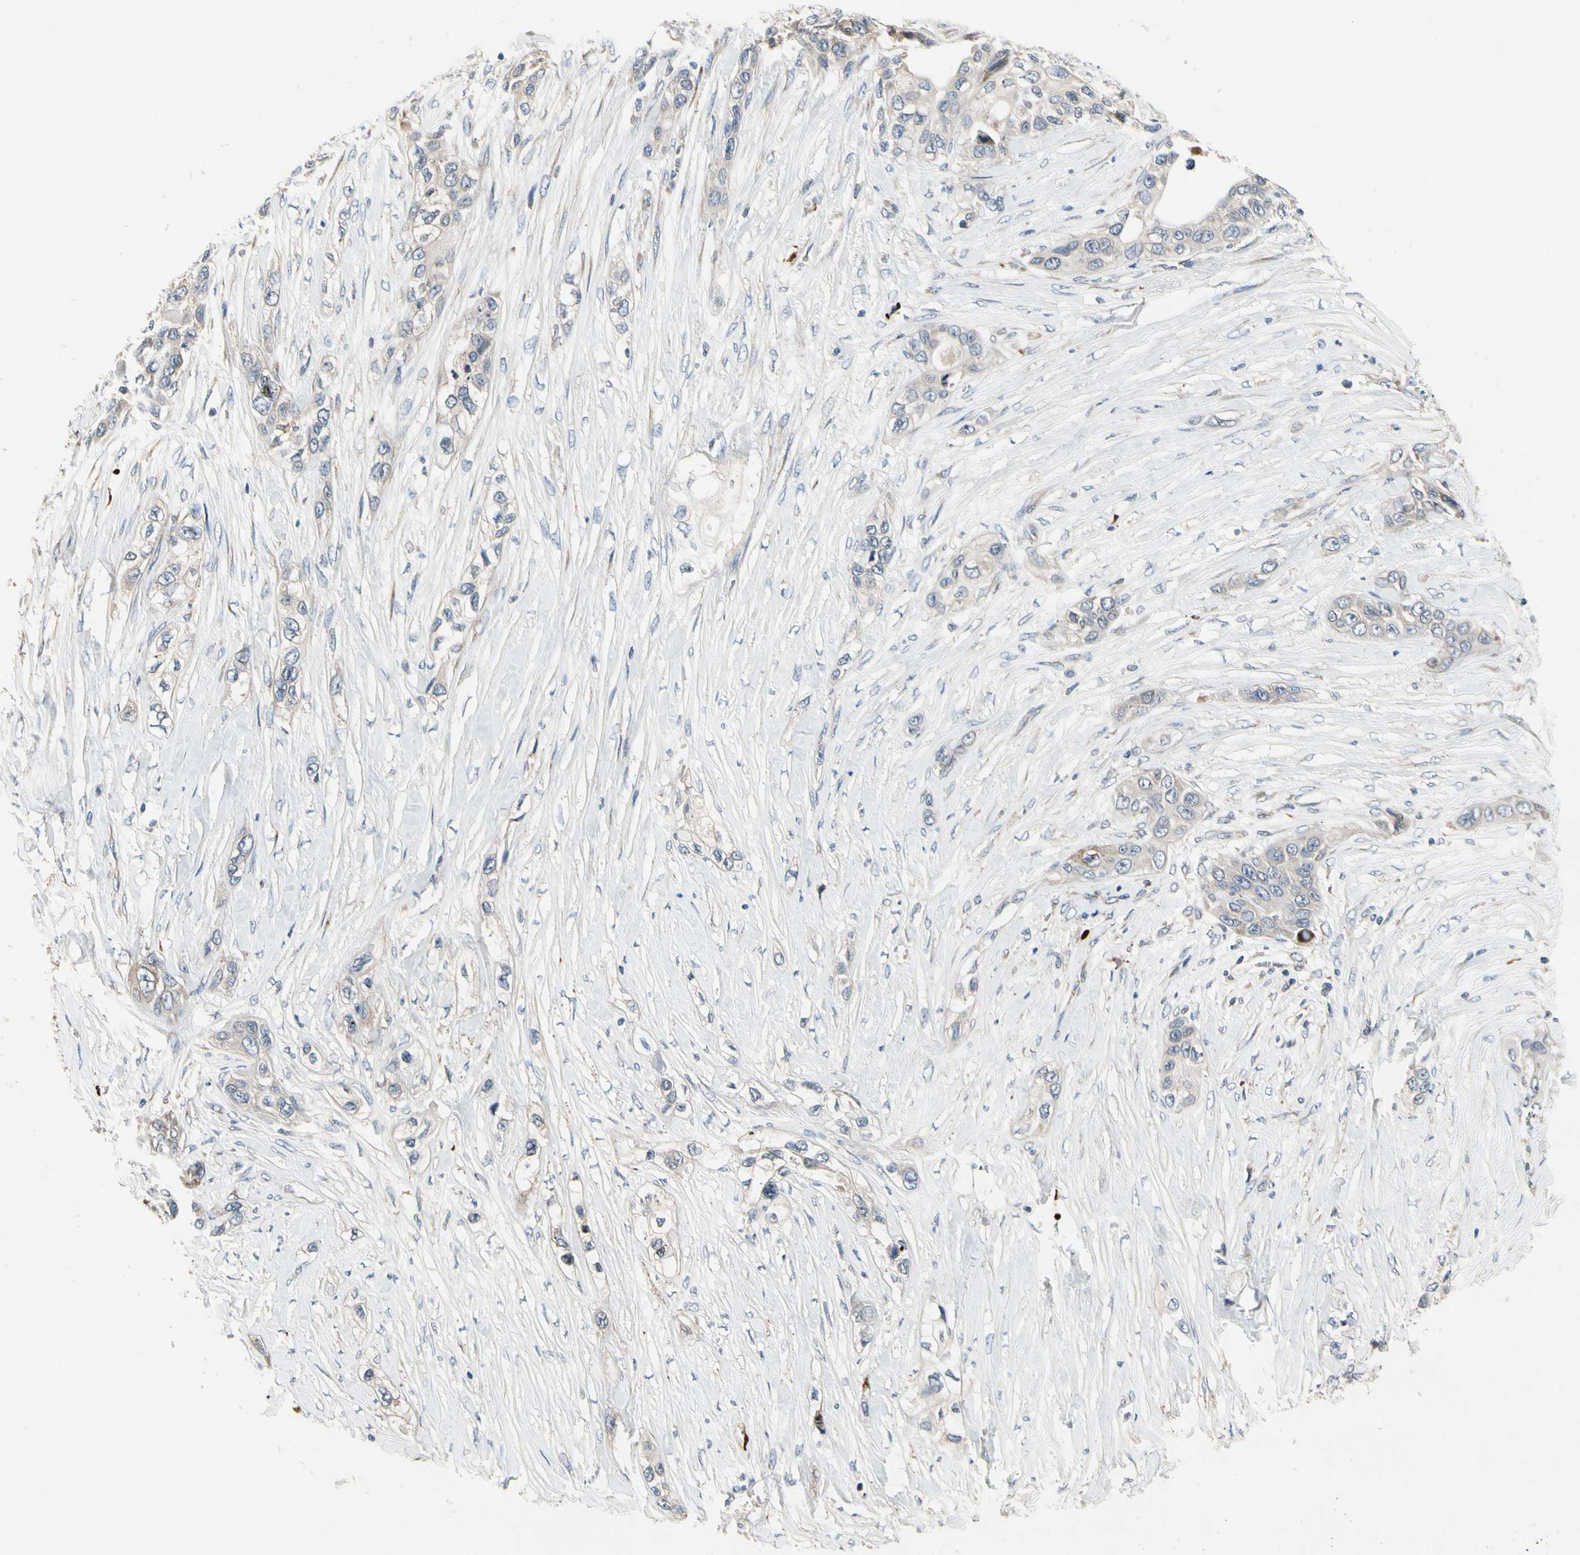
{"staining": {"intensity": "weak", "quantity": ">75%", "location": "cytoplasmic/membranous"}, "tissue": "pancreatic cancer", "cell_type": "Tumor cells", "image_type": "cancer", "snomed": [{"axis": "morphology", "description": "Adenocarcinoma, NOS"}, {"axis": "topography", "description": "Pancreas"}], "caption": "High-power microscopy captured an immunohistochemistry (IHC) micrograph of pancreatic adenocarcinoma, revealing weak cytoplasmic/membranous positivity in approximately >75% of tumor cells. (Stains: DAB (3,3'-diaminobenzidine) in brown, nuclei in blue, Microscopy: brightfield microscopy at high magnification).", "gene": "MMEL1", "patient": {"sex": "female", "age": 70}}